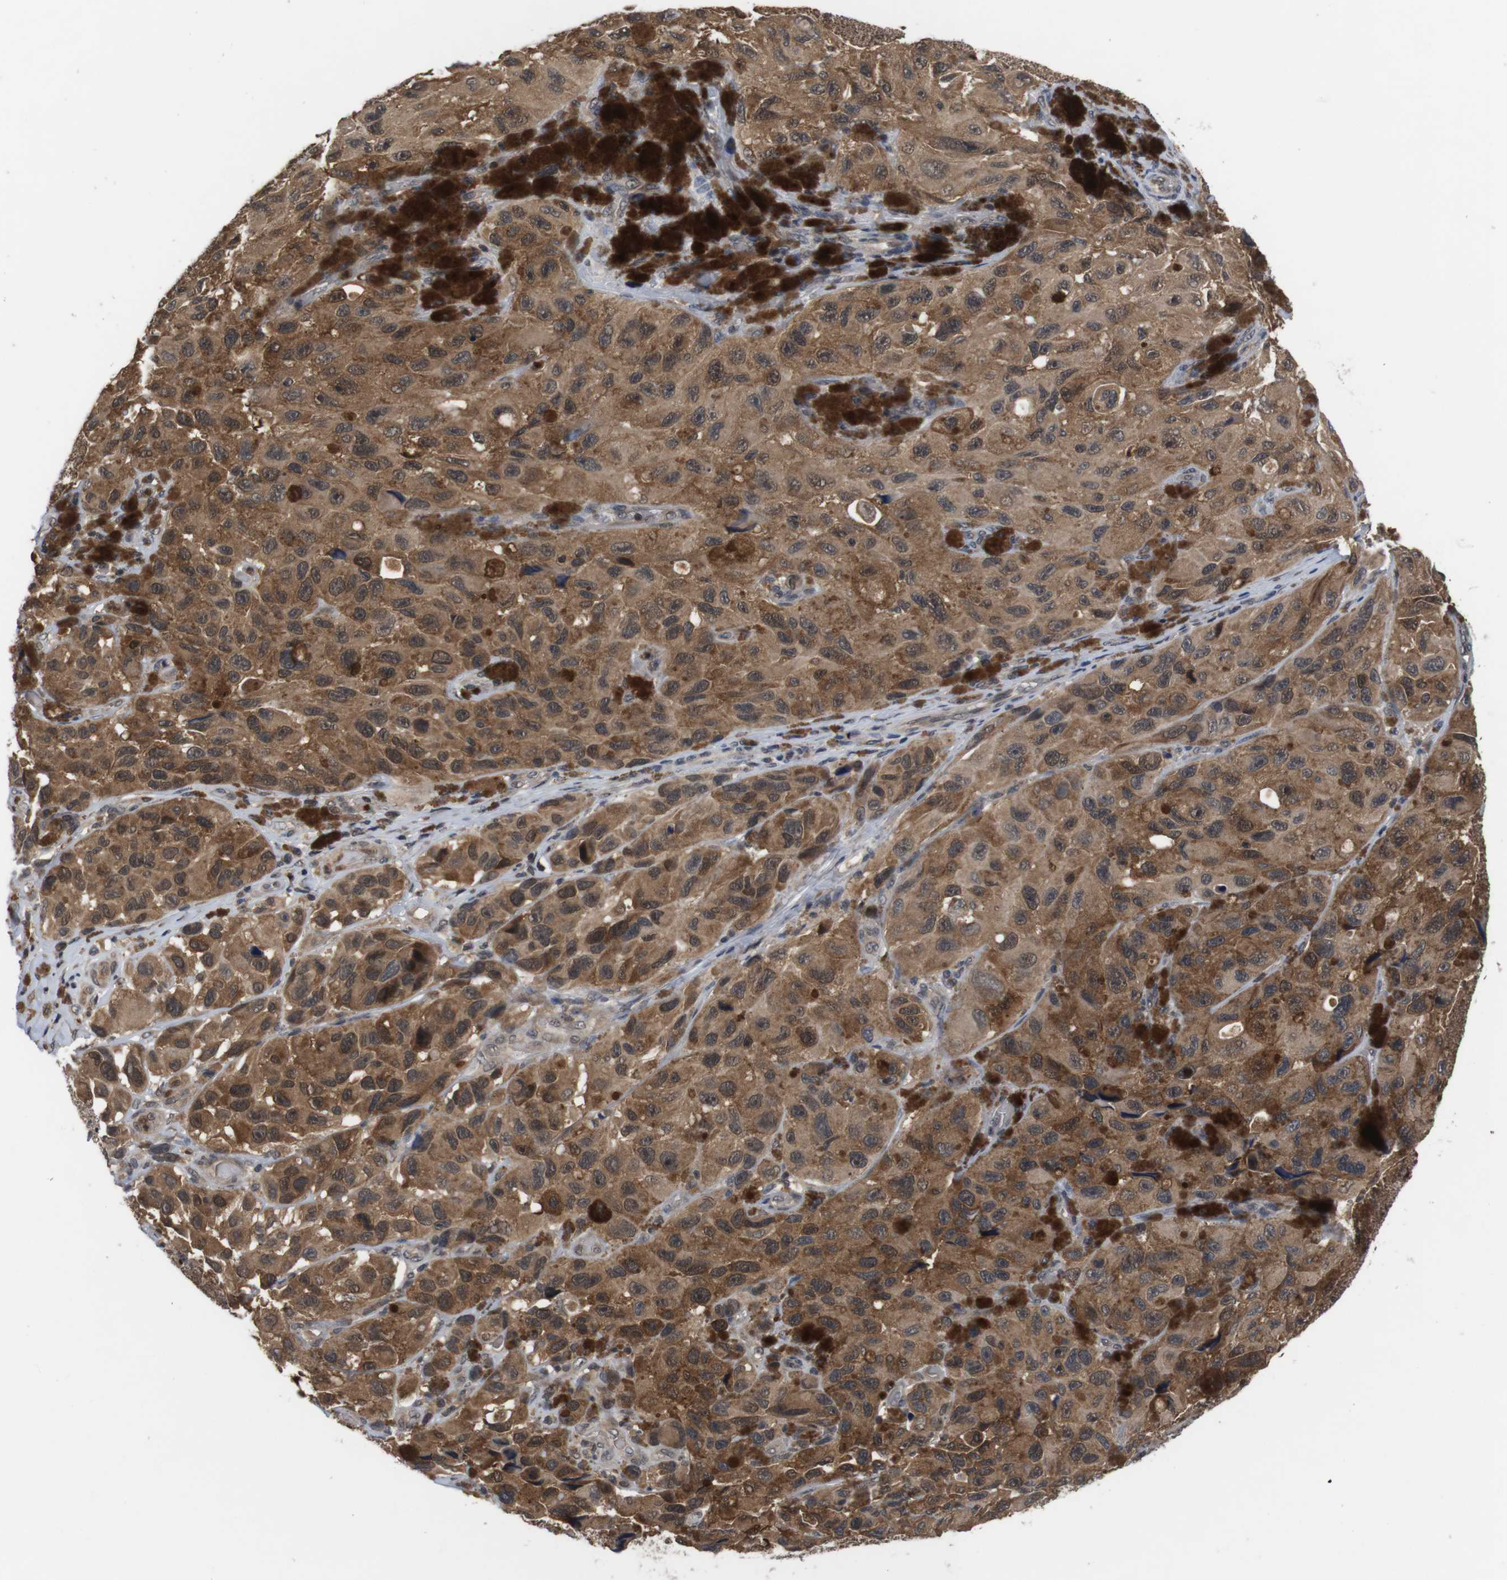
{"staining": {"intensity": "moderate", "quantity": ">75%", "location": "cytoplasmic/membranous"}, "tissue": "melanoma", "cell_type": "Tumor cells", "image_type": "cancer", "snomed": [{"axis": "morphology", "description": "Malignant melanoma, NOS"}, {"axis": "topography", "description": "Skin"}], "caption": "The image exhibits immunohistochemical staining of melanoma. There is moderate cytoplasmic/membranous expression is identified in approximately >75% of tumor cells.", "gene": "FADD", "patient": {"sex": "female", "age": 73}}